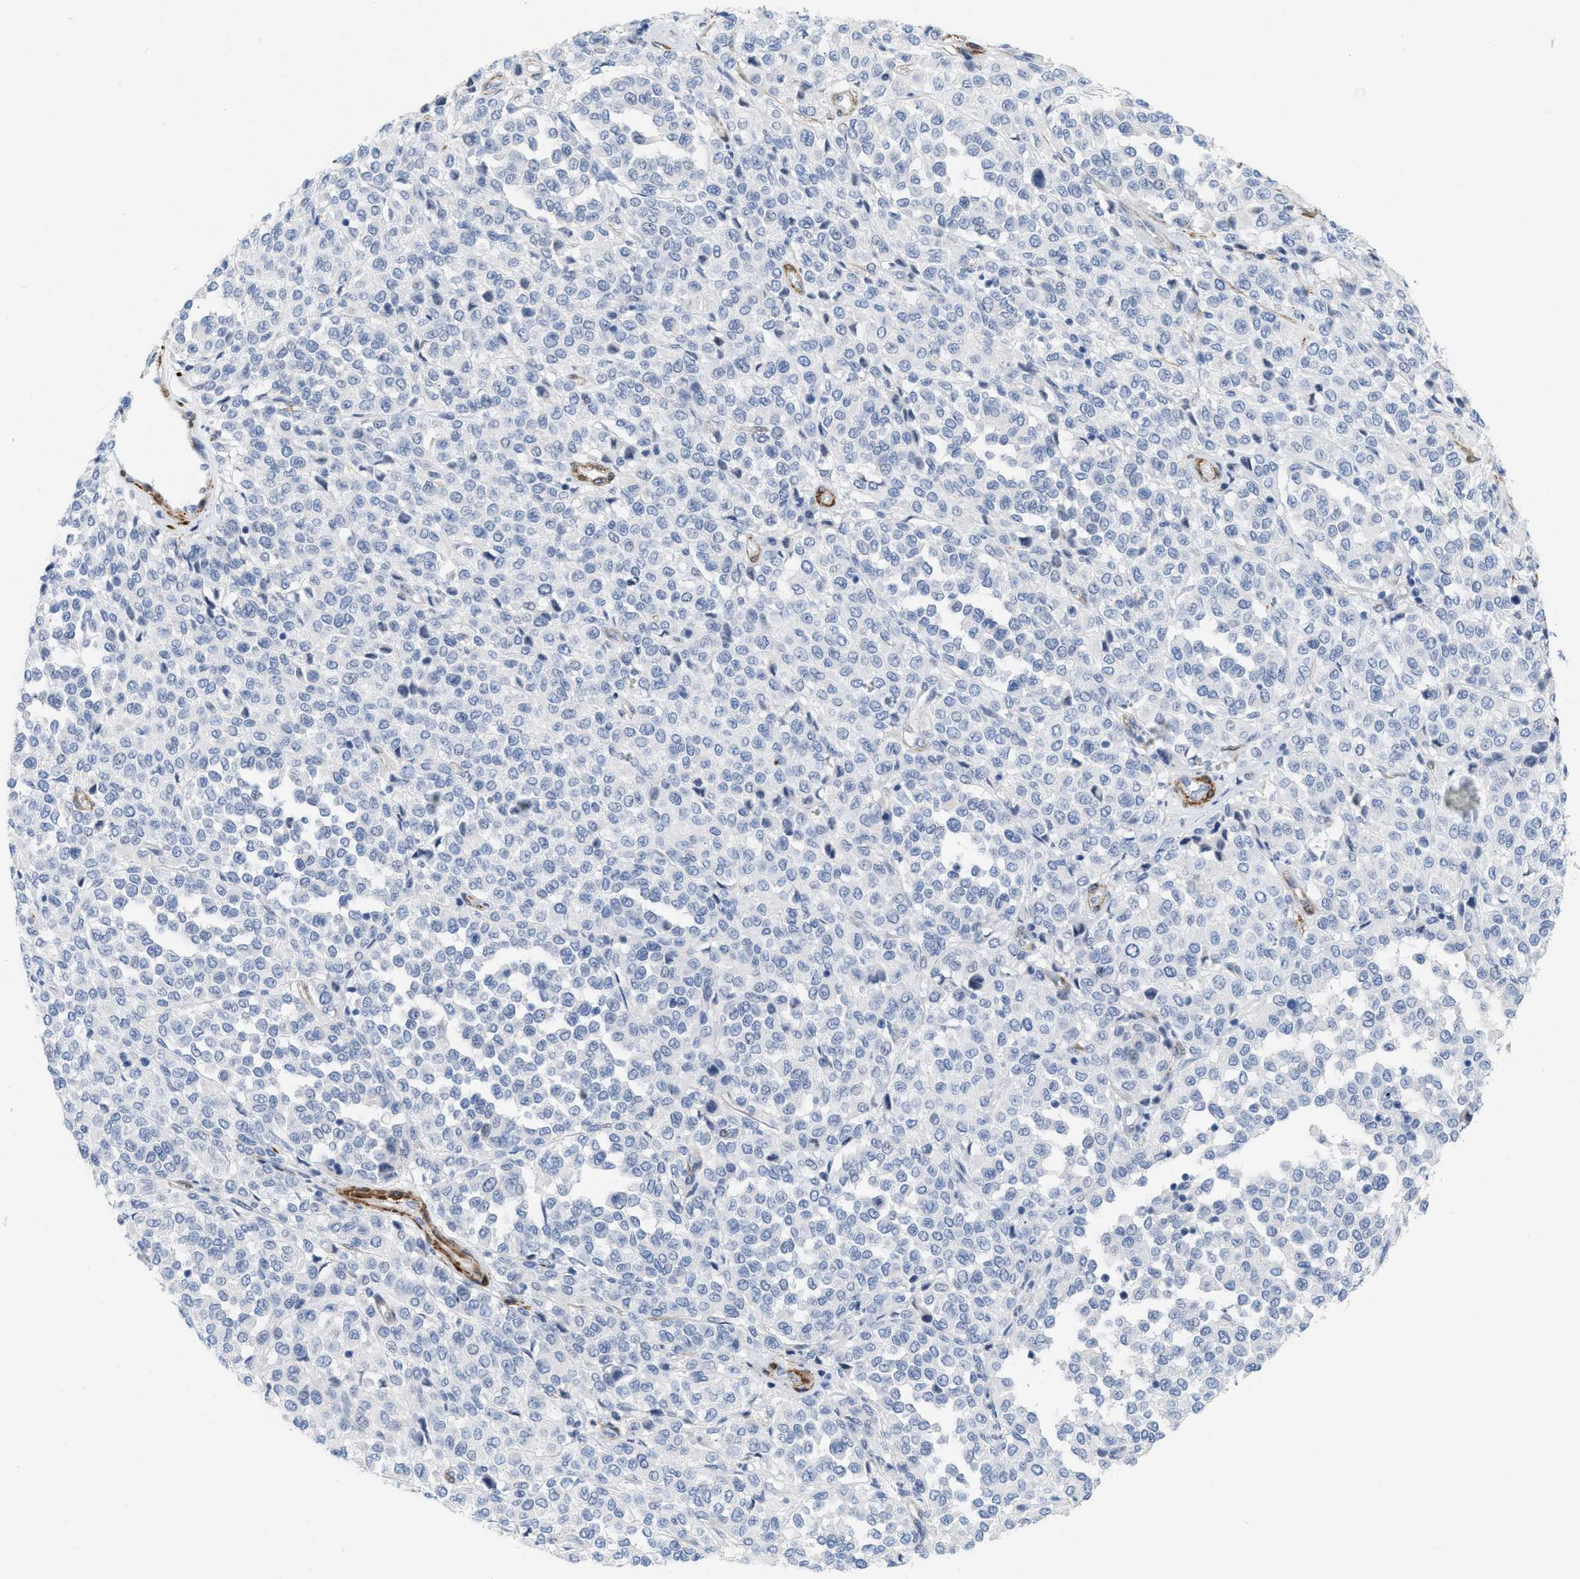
{"staining": {"intensity": "negative", "quantity": "none", "location": "none"}, "tissue": "melanoma", "cell_type": "Tumor cells", "image_type": "cancer", "snomed": [{"axis": "morphology", "description": "Malignant melanoma, Metastatic site"}, {"axis": "topography", "description": "Pancreas"}], "caption": "High power microscopy photomicrograph of an immunohistochemistry (IHC) image of malignant melanoma (metastatic site), revealing no significant staining in tumor cells.", "gene": "TAGLN", "patient": {"sex": "female", "age": 30}}